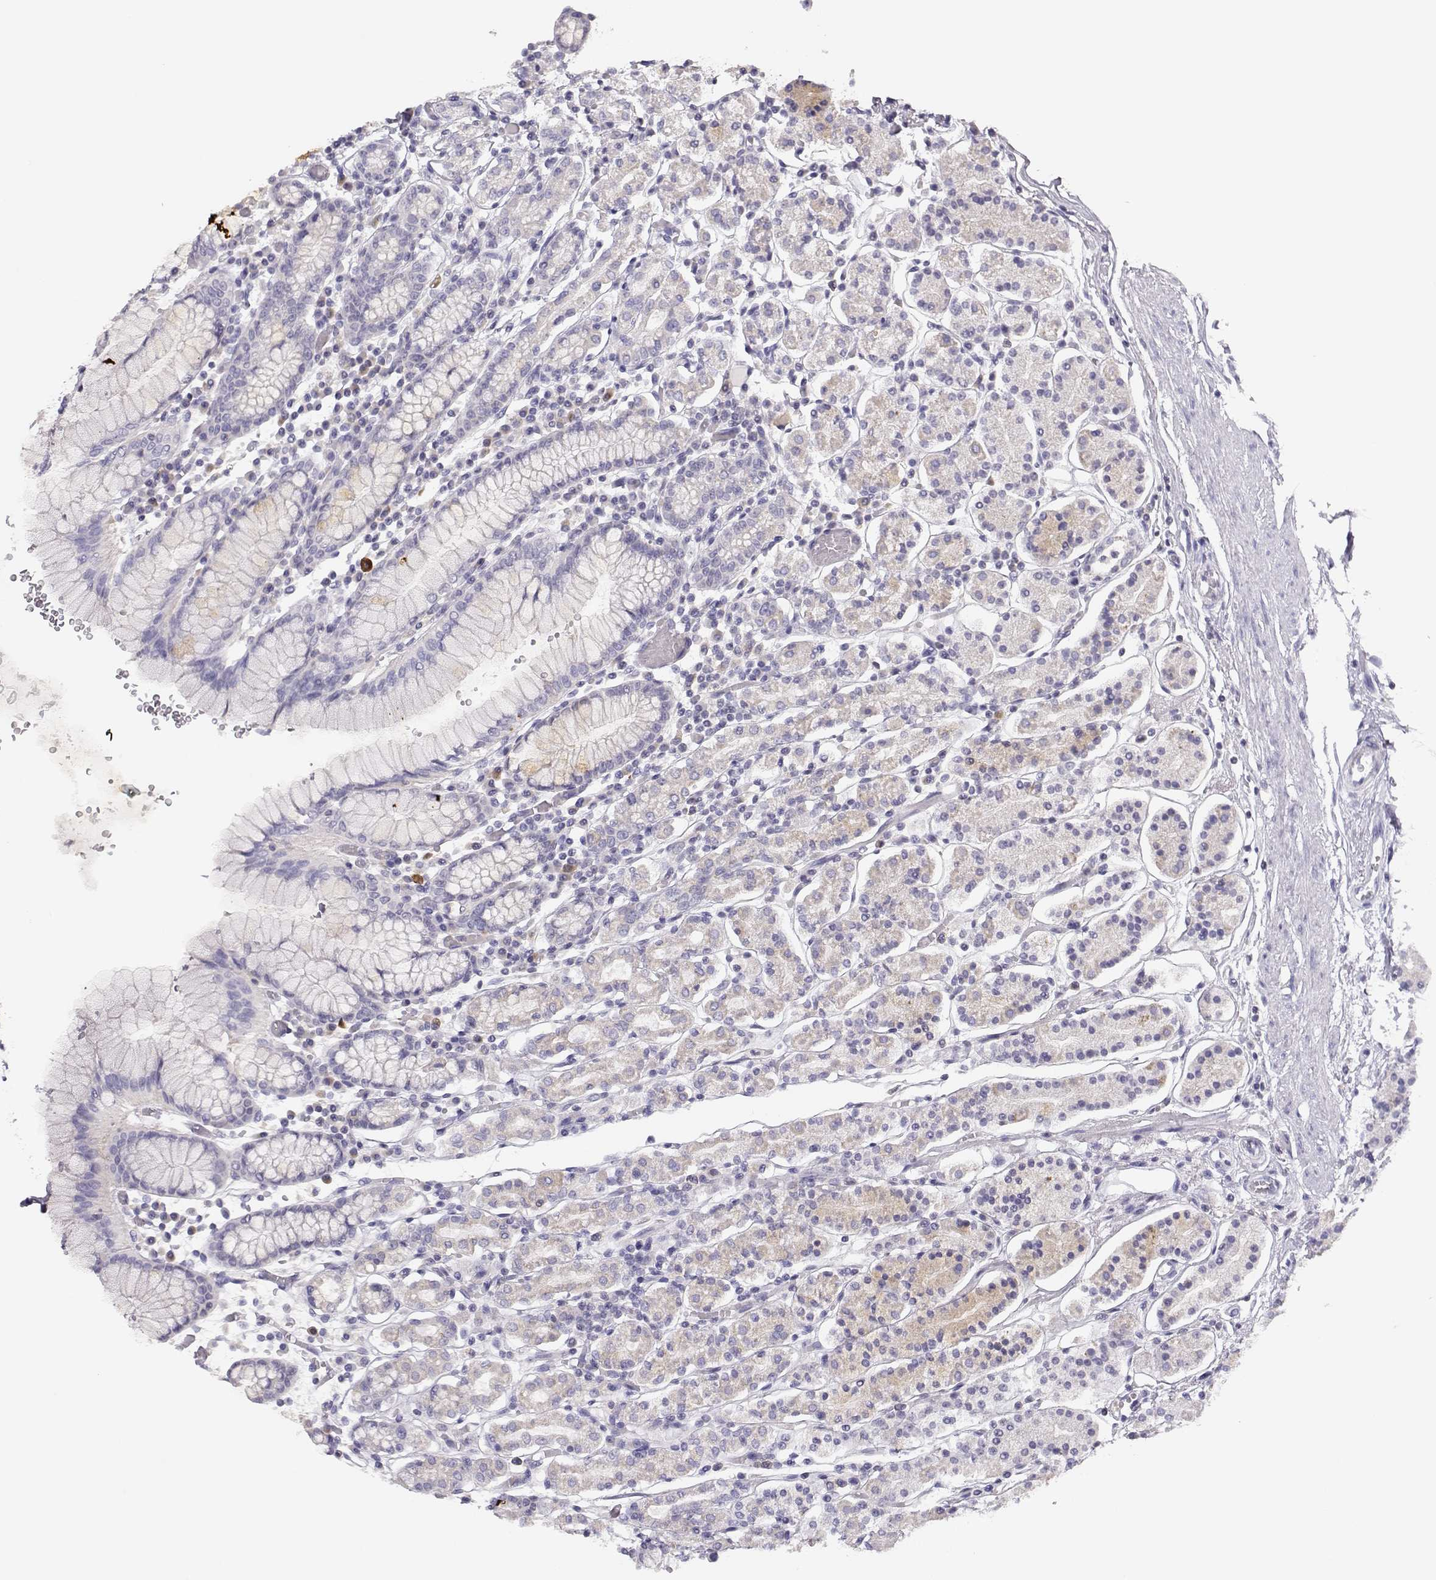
{"staining": {"intensity": "weak", "quantity": "<25%", "location": "cytoplasmic/membranous"}, "tissue": "stomach", "cell_type": "Glandular cells", "image_type": "normal", "snomed": [{"axis": "morphology", "description": "Normal tissue, NOS"}, {"axis": "topography", "description": "Stomach, upper"}, {"axis": "topography", "description": "Stomach"}], "caption": "Immunohistochemistry (IHC) of normal human stomach reveals no staining in glandular cells. The staining is performed using DAB (3,3'-diaminobenzidine) brown chromogen with nuclei counter-stained in using hematoxylin.", "gene": "FAM166A", "patient": {"sex": "male", "age": 62}}